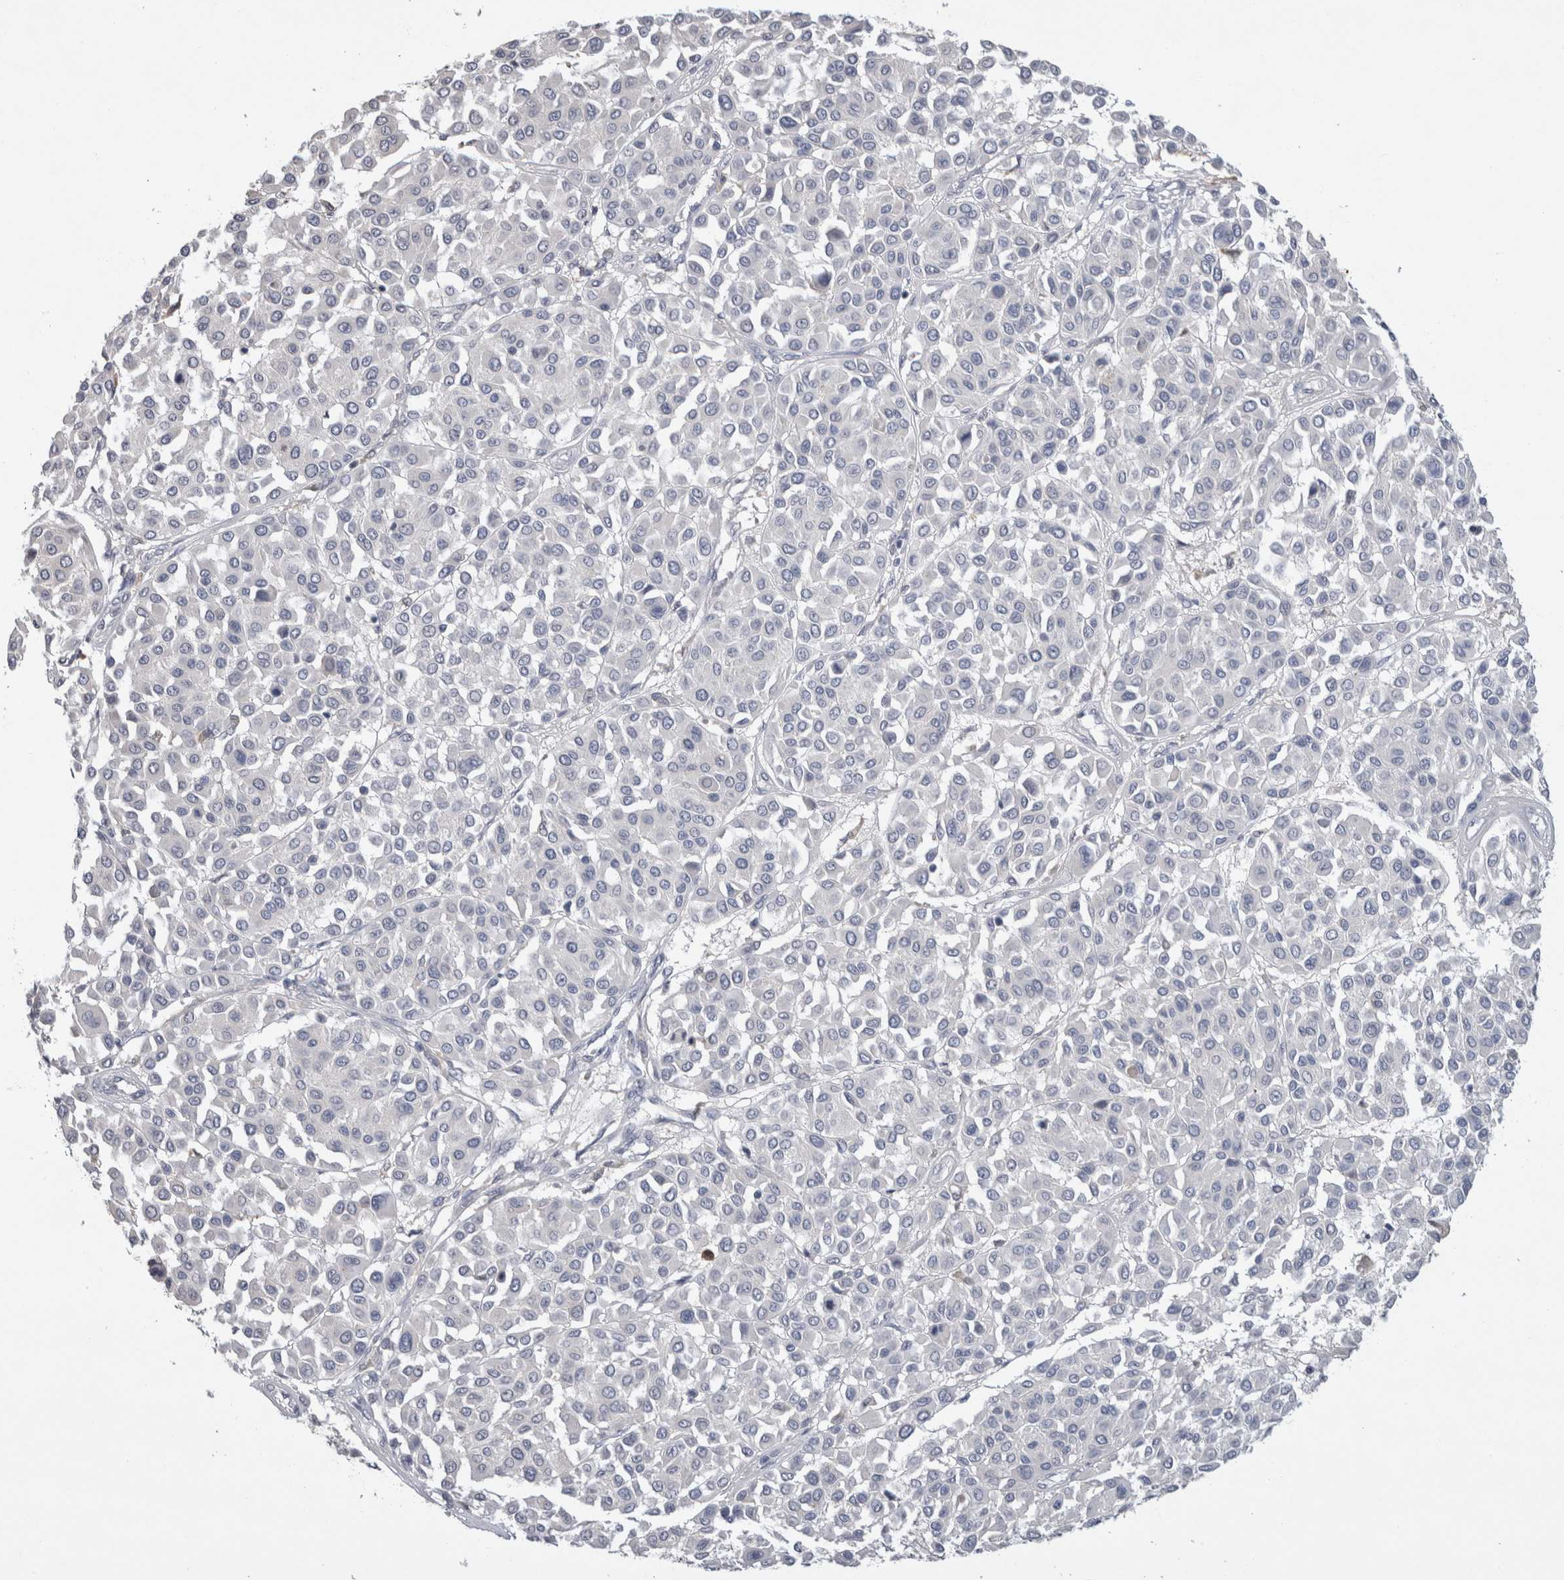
{"staining": {"intensity": "negative", "quantity": "none", "location": "none"}, "tissue": "melanoma", "cell_type": "Tumor cells", "image_type": "cancer", "snomed": [{"axis": "morphology", "description": "Malignant melanoma, Metastatic site"}, {"axis": "topography", "description": "Soft tissue"}], "caption": "Photomicrograph shows no protein positivity in tumor cells of melanoma tissue.", "gene": "FABP7", "patient": {"sex": "male", "age": 41}}